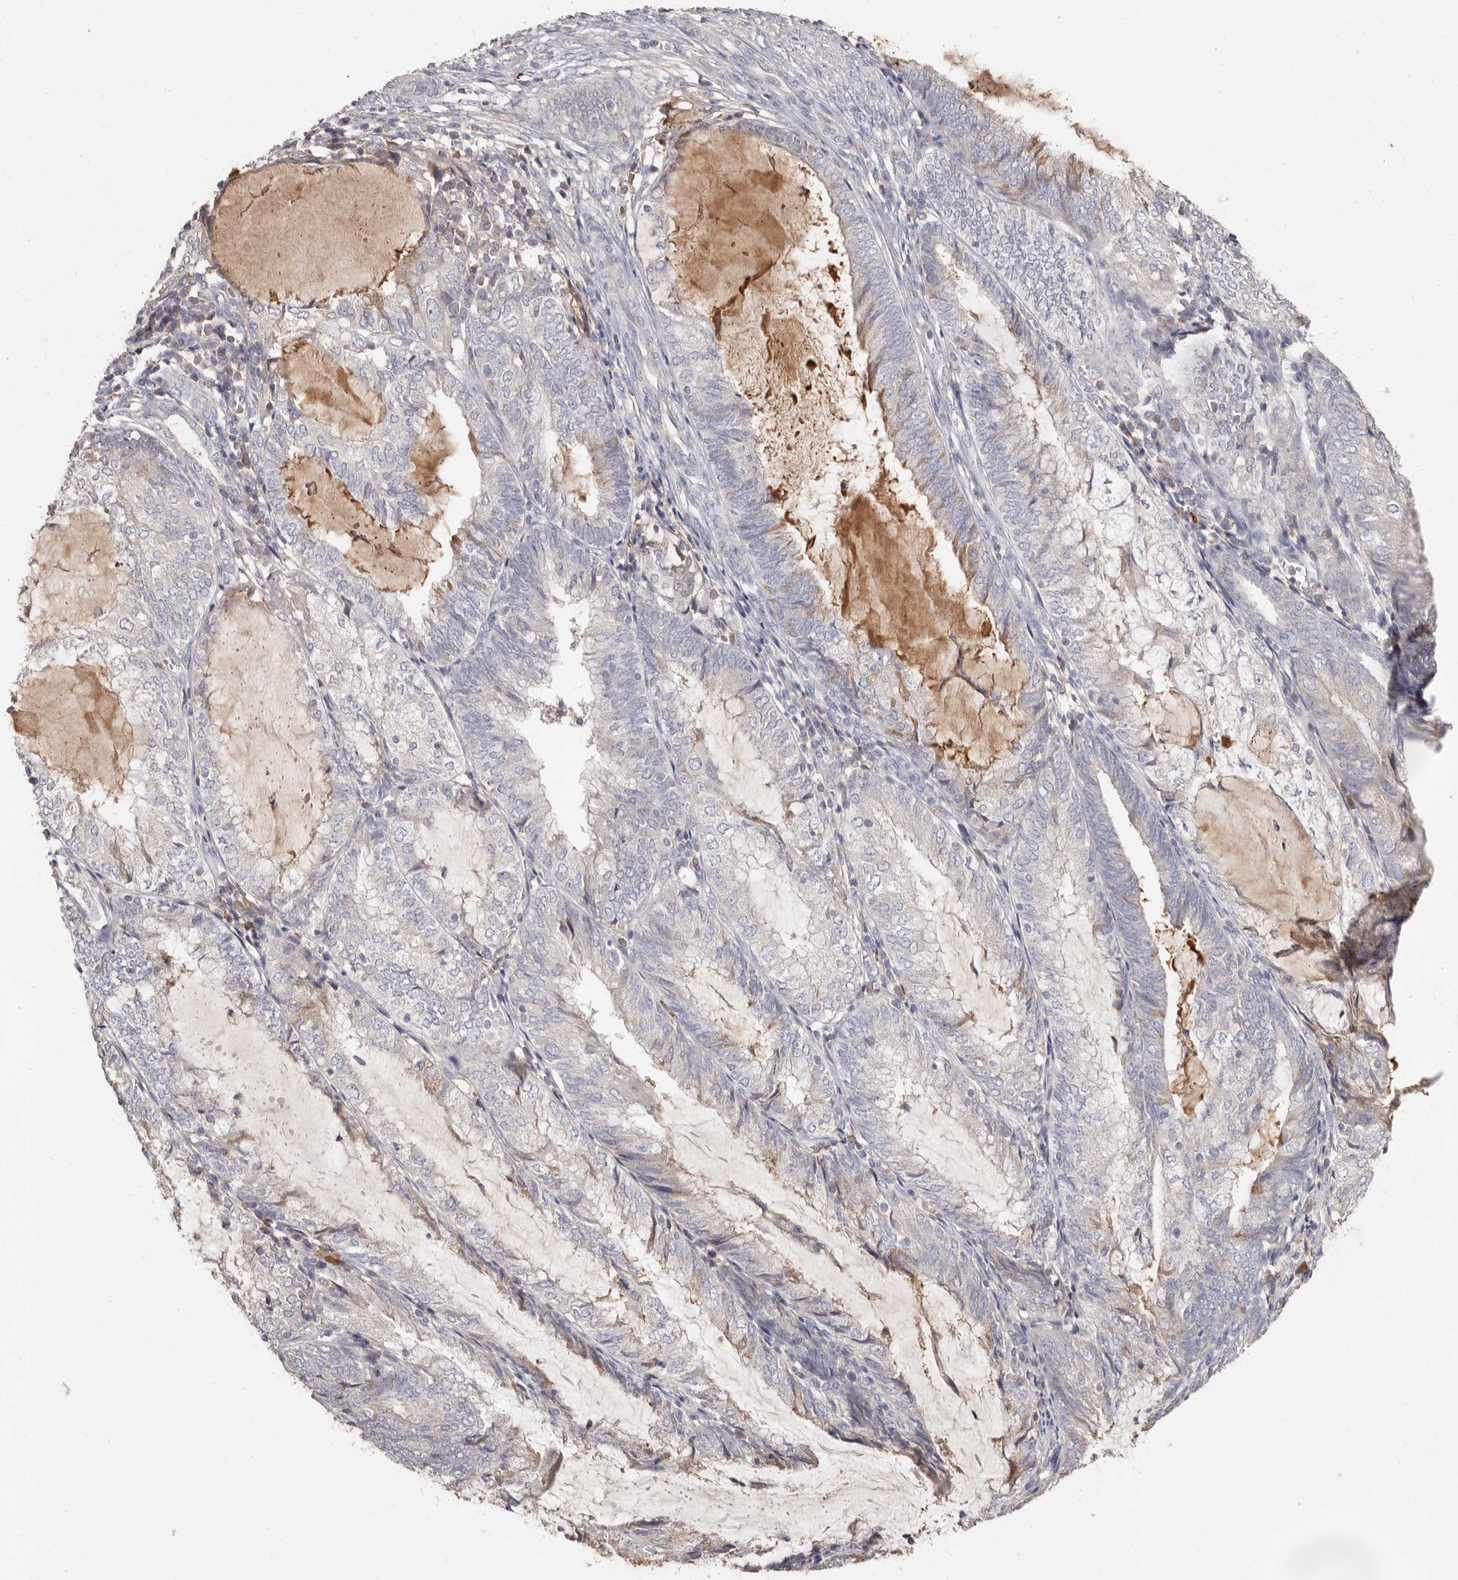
{"staining": {"intensity": "negative", "quantity": "none", "location": "none"}, "tissue": "endometrial cancer", "cell_type": "Tumor cells", "image_type": "cancer", "snomed": [{"axis": "morphology", "description": "Adenocarcinoma, NOS"}, {"axis": "topography", "description": "Endometrium"}], "caption": "An immunohistochemistry (IHC) photomicrograph of endometrial adenocarcinoma is shown. There is no staining in tumor cells of endometrial adenocarcinoma. Nuclei are stained in blue.", "gene": "HCAR2", "patient": {"sex": "female", "age": 81}}